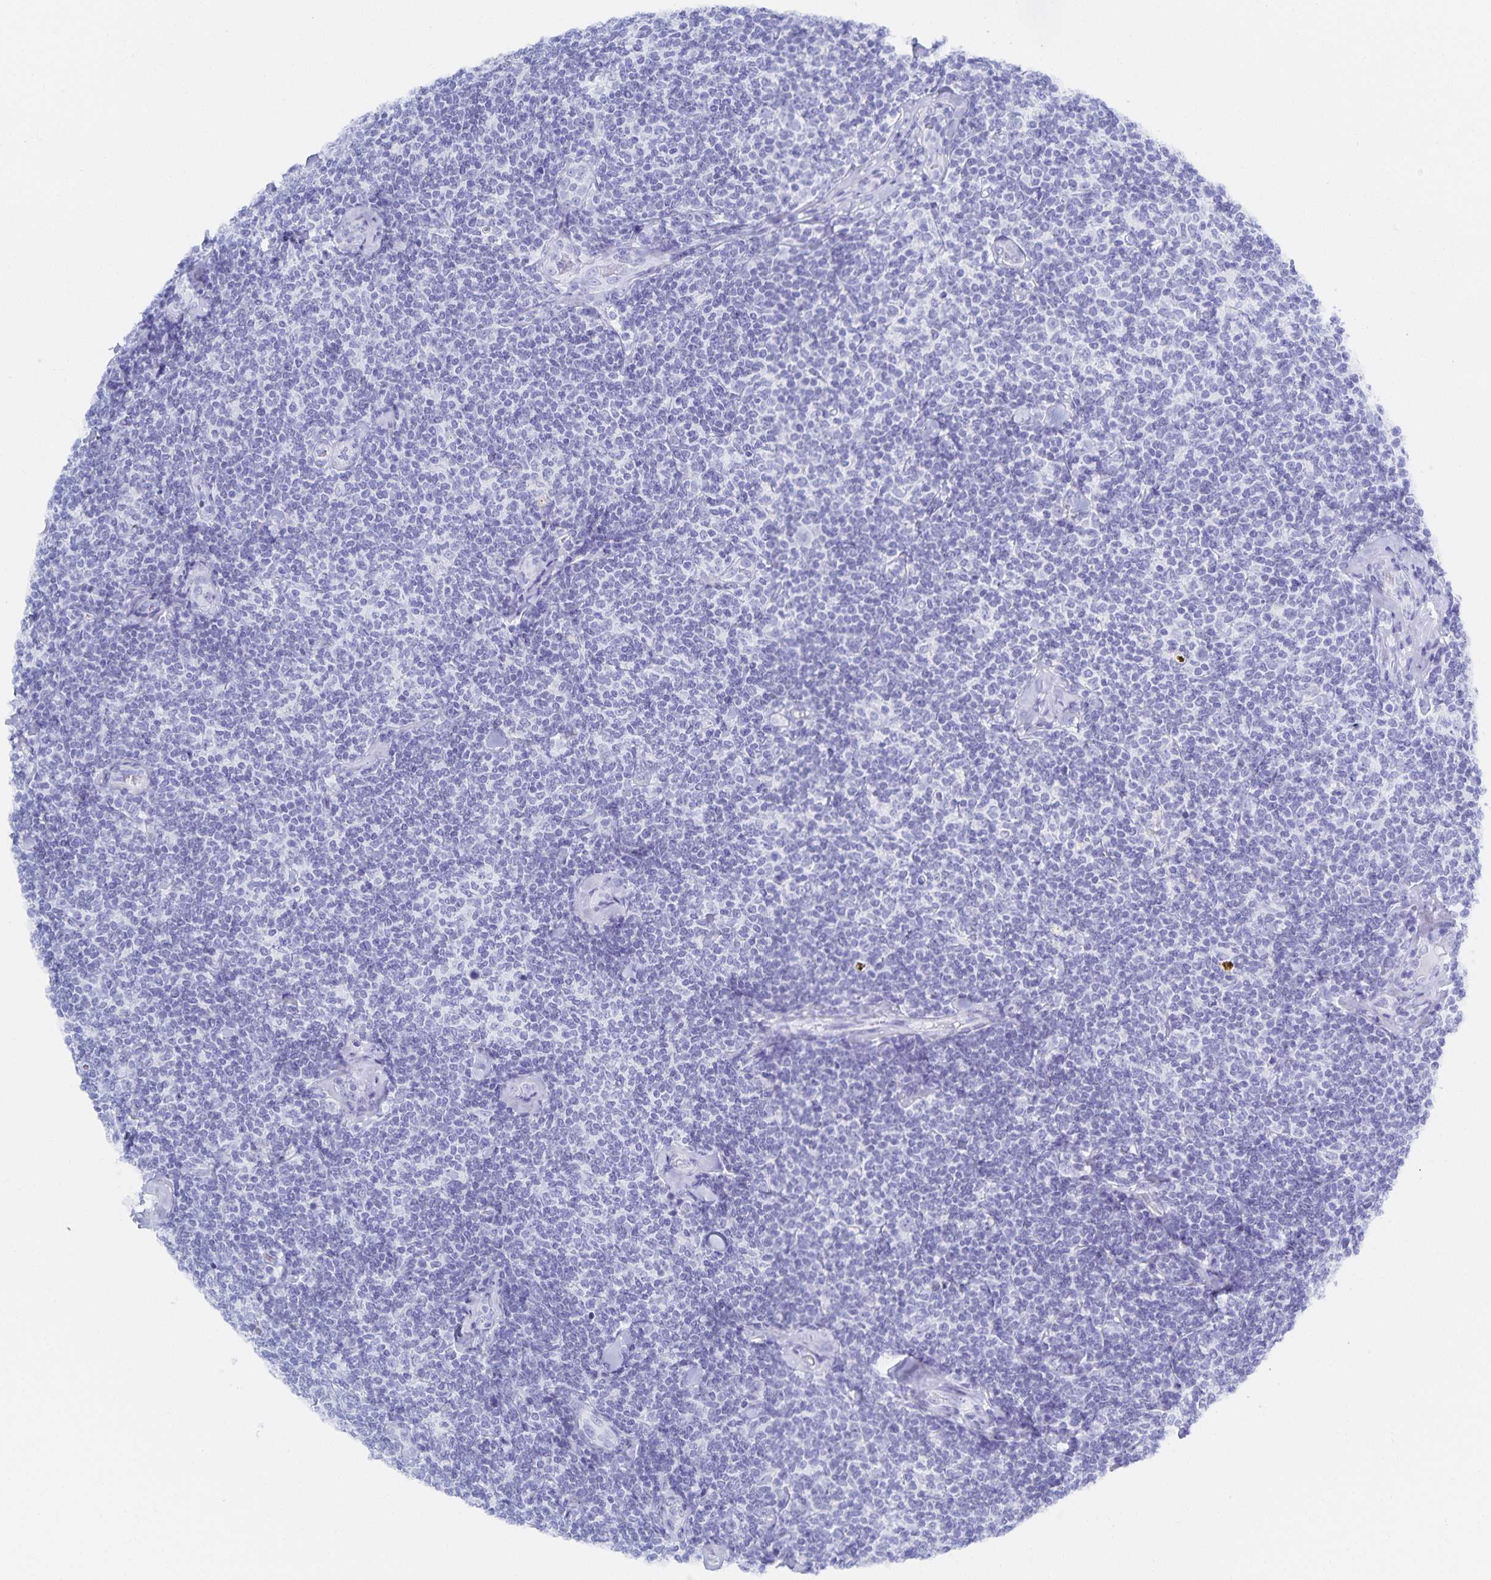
{"staining": {"intensity": "negative", "quantity": "none", "location": "none"}, "tissue": "lymphoma", "cell_type": "Tumor cells", "image_type": "cancer", "snomed": [{"axis": "morphology", "description": "Malignant lymphoma, non-Hodgkin's type, Low grade"}, {"axis": "topography", "description": "Lymph node"}], "caption": "An immunohistochemistry micrograph of lymphoma is shown. There is no staining in tumor cells of lymphoma.", "gene": "SNTN", "patient": {"sex": "female", "age": 56}}